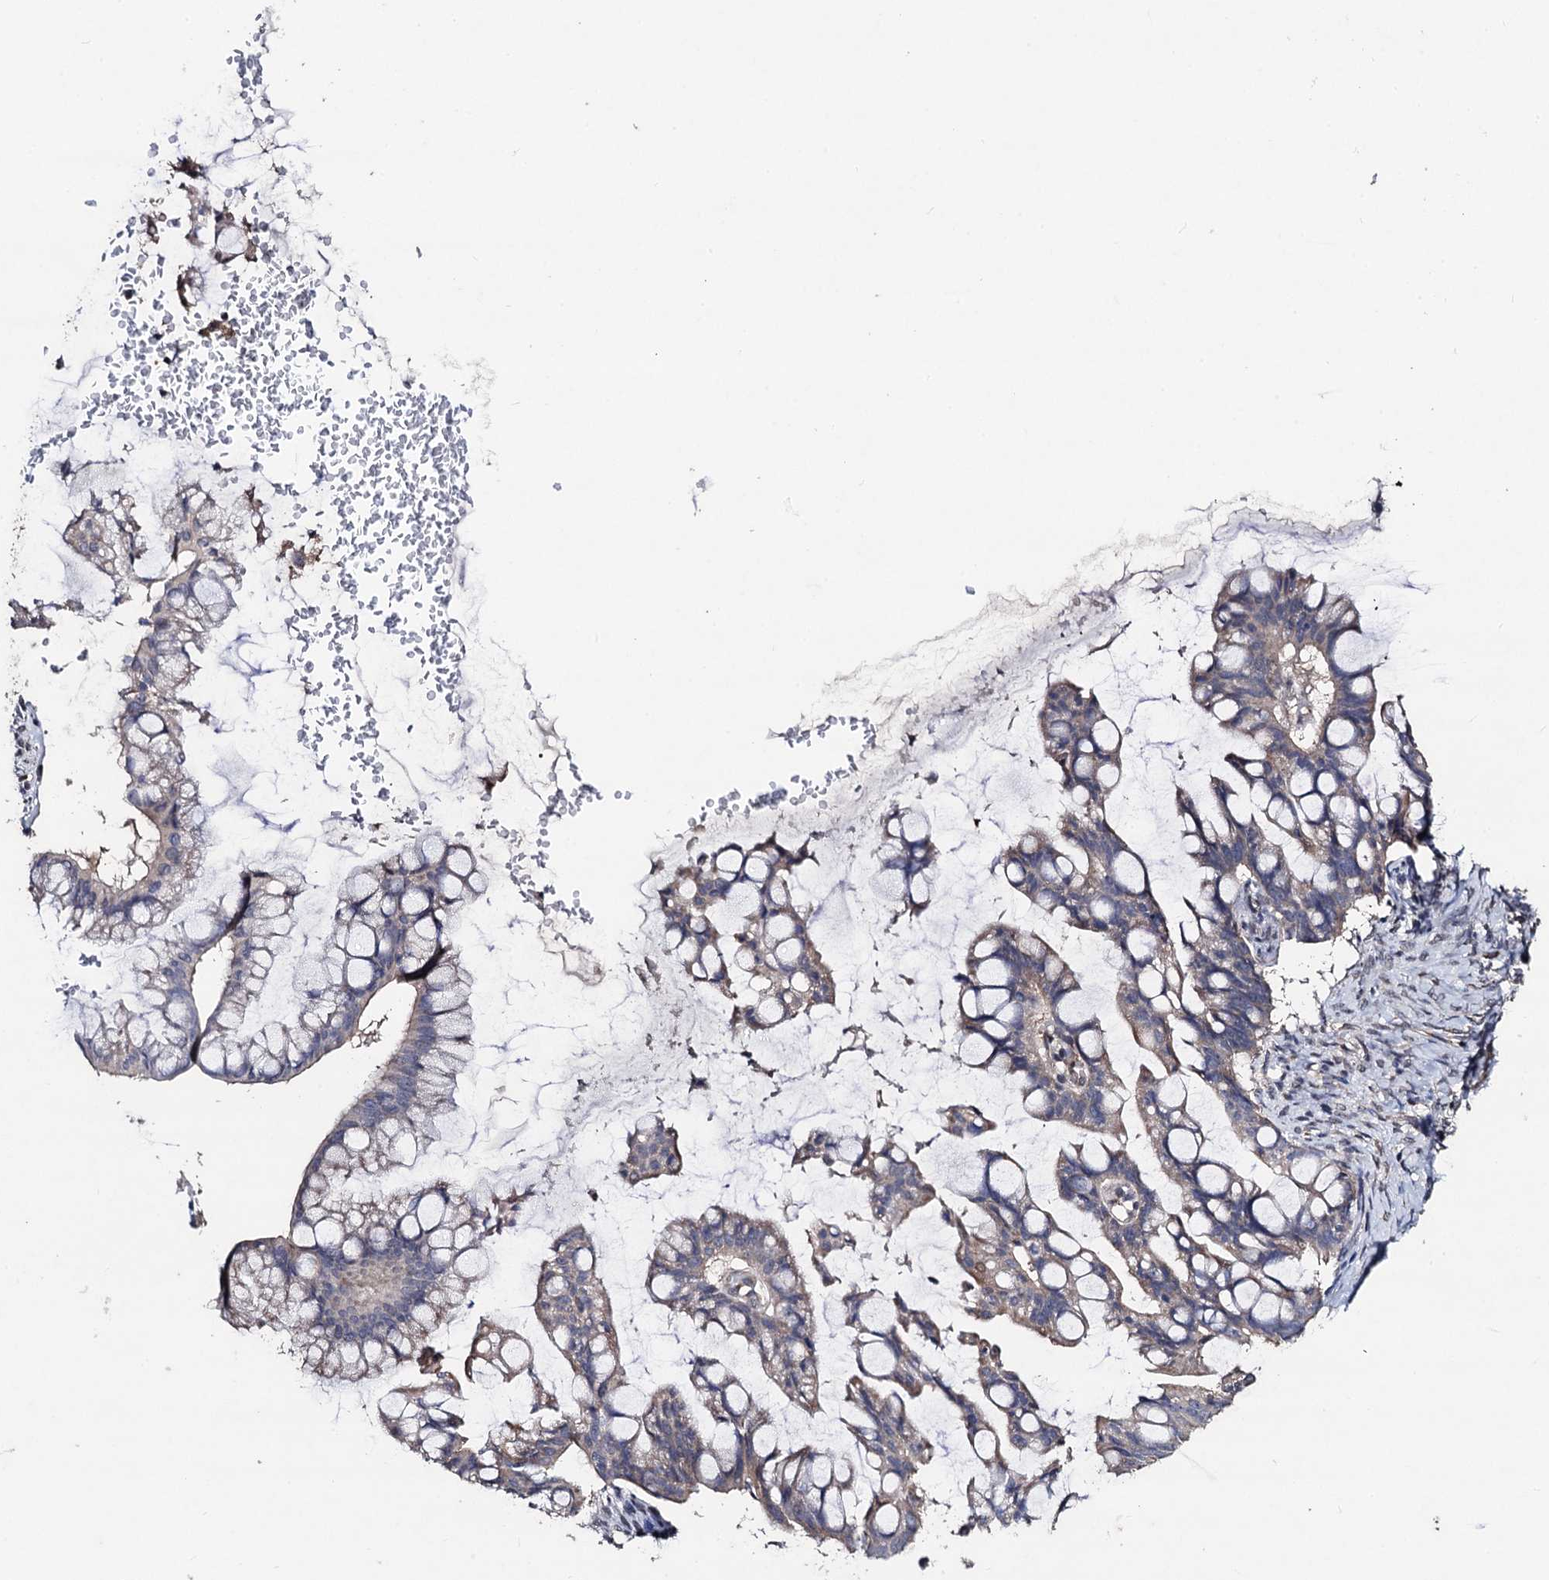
{"staining": {"intensity": "weak", "quantity": "<25%", "location": "cytoplasmic/membranous"}, "tissue": "ovarian cancer", "cell_type": "Tumor cells", "image_type": "cancer", "snomed": [{"axis": "morphology", "description": "Cystadenocarcinoma, mucinous, NOS"}, {"axis": "topography", "description": "Ovary"}], "caption": "A histopathology image of human mucinous cystadenocarcinoma (ovarian) is negative for staining in tumor cells. (DAB (3,3'-diaminobenzidine) immunohistochemistry visualized using brightfield microscopy, high magnification).", "gene": "PPTC7", "patient": {"sex": "female", "age": 73}}